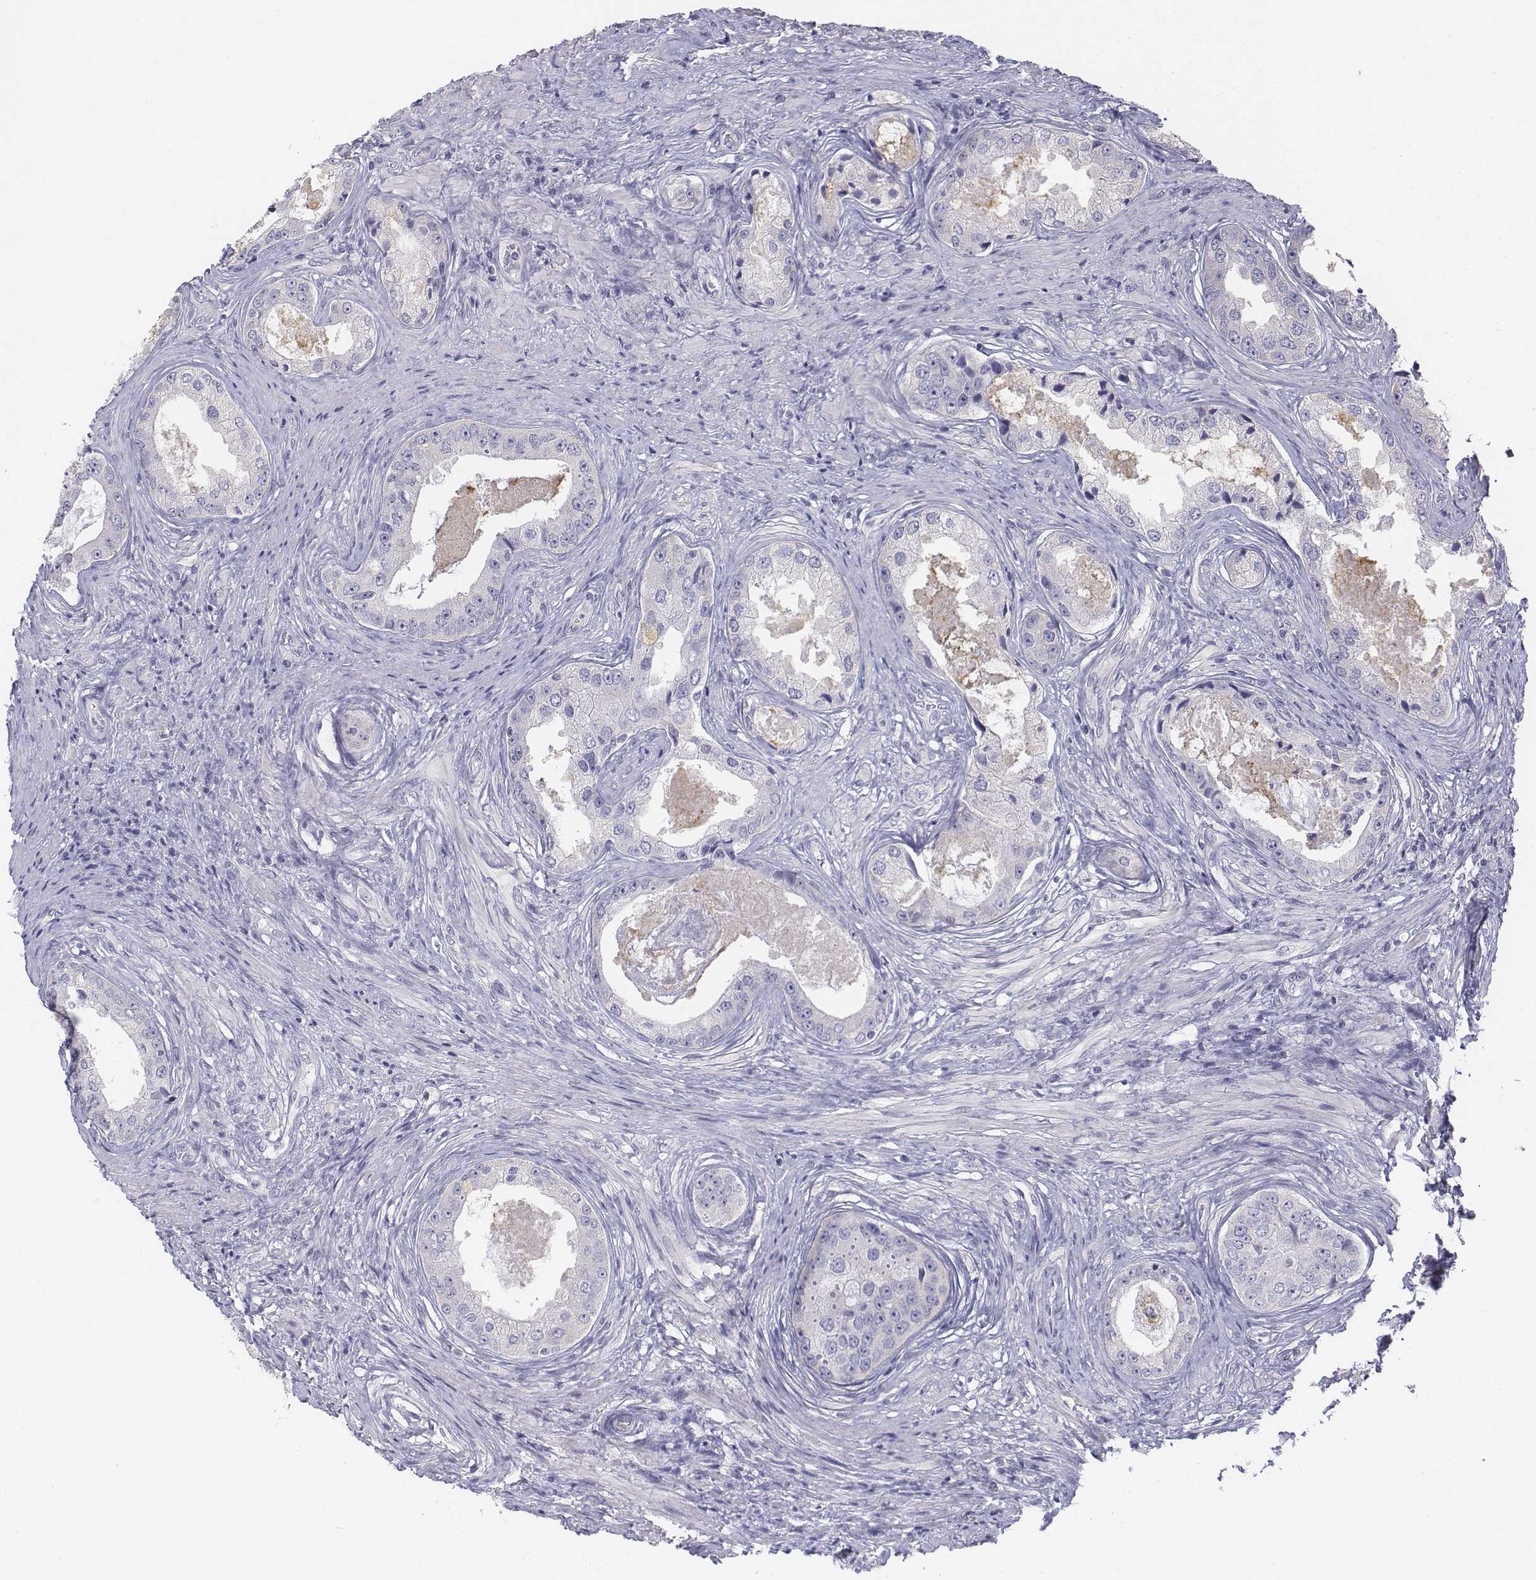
{"staining": {"intensity": "negative", "quantity": "none", "location": "none"}, "tissue": "prostate cancer", "cell_type": "Tumor cells", "image_type": "cancer", "snomed": [{"axis": "morphology", "description": "Adenocarcinoma, Low grade"}, {"axis": "topography", "description": "Prostate"}], "caption": "A histopathology image of human prostate cancer is negative for staining in tumor cells. The staining was performed using DAB (3,3'-diaminobenzidine) to visualize the protein expression in brown, while the nuclei were stained in blue with hematoxylin (Magnification: 20x).", "gene": "LGSN", "patient": {"sex": "male", "age": 68}}